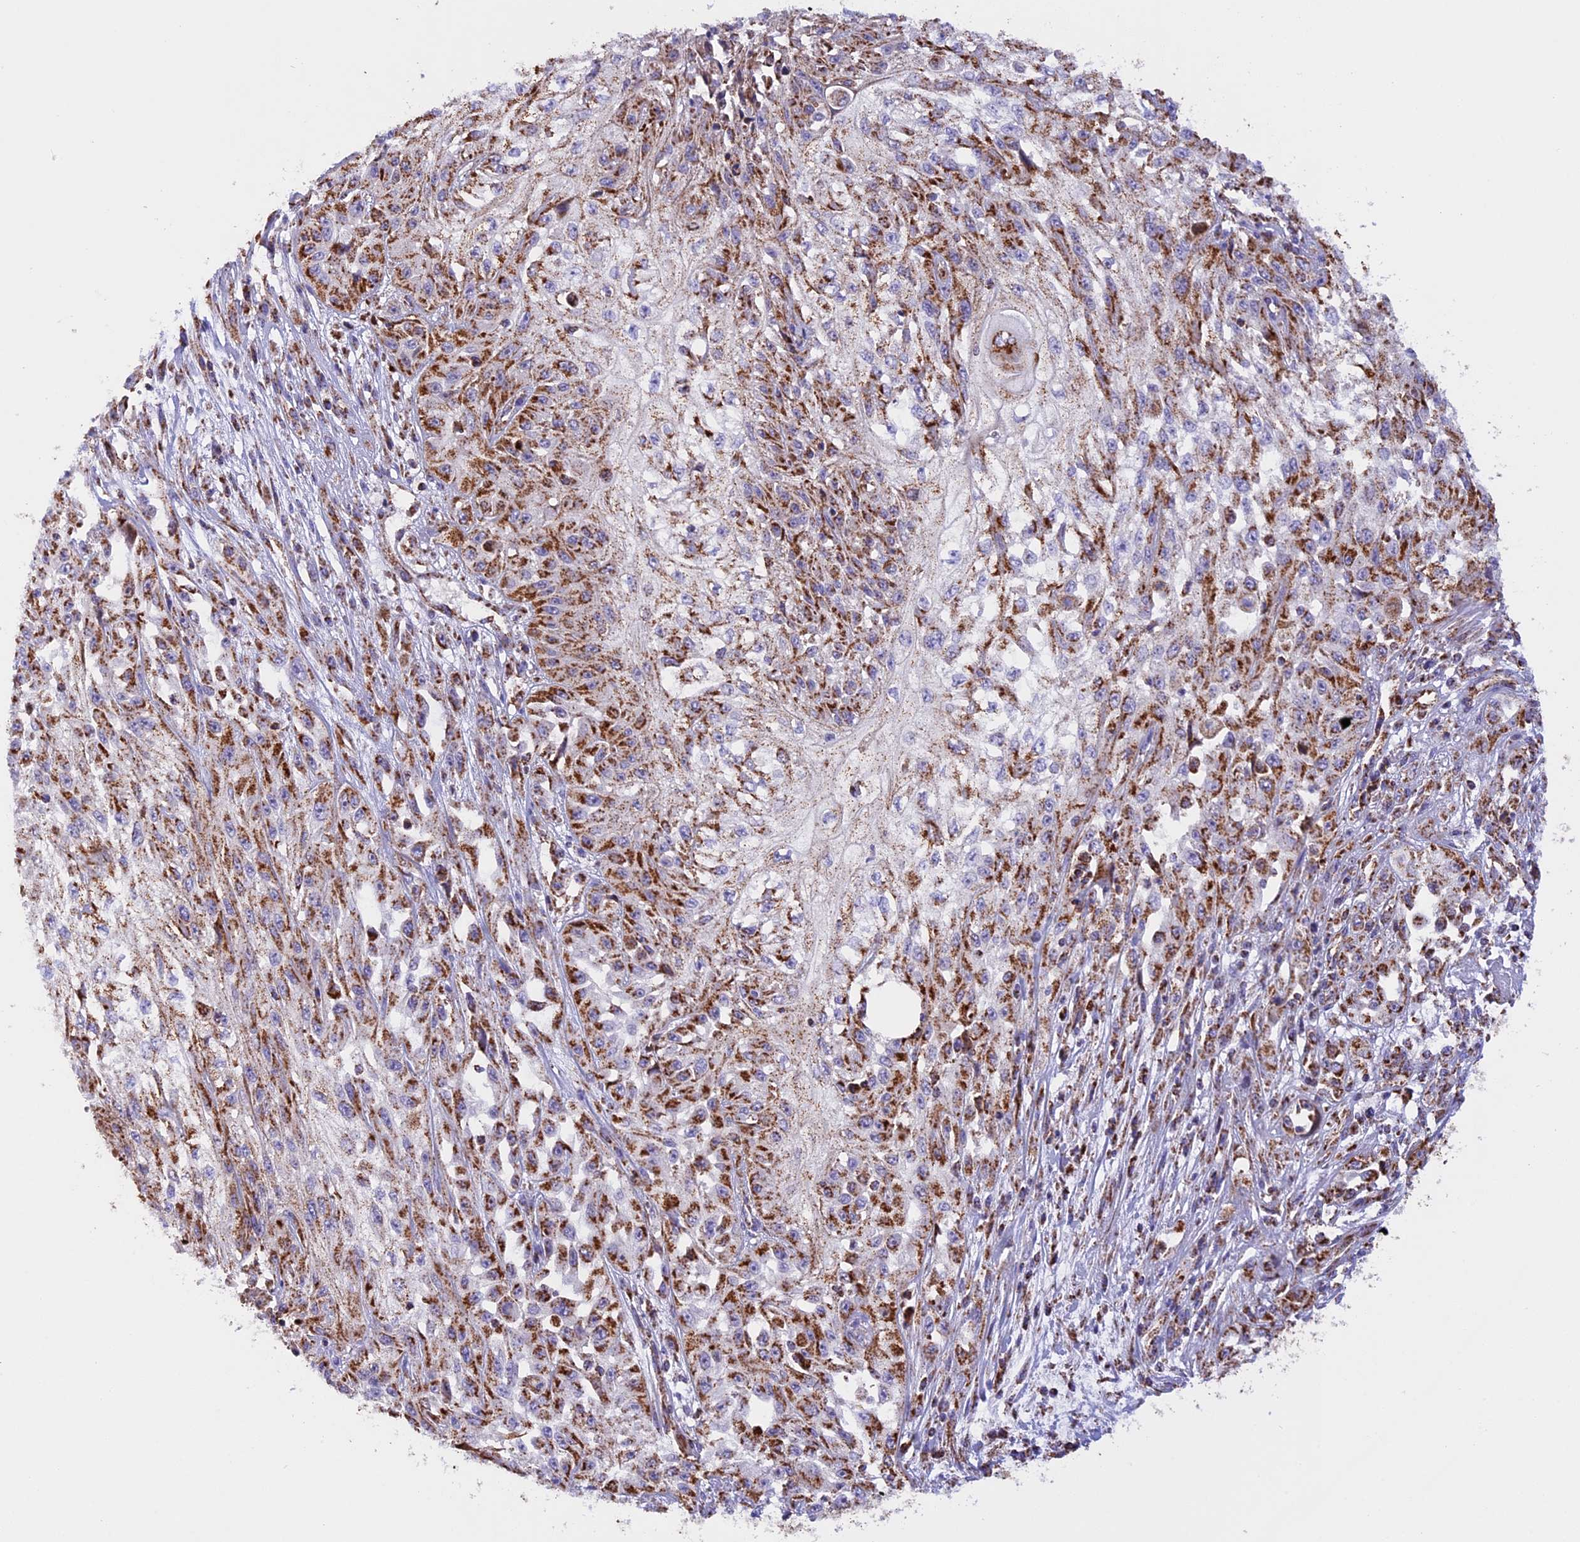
{"staining": {"intensity": "strong", "quantity": ">75%", "location": "cytoplasmic/membranous"}, "tissue": "skin cancer", "cell_type": "Tumor cells", "image_type": "cancer", "snomed": [{"axis": "morphology", "description": "Squamous cell carcinoma, NOS"}, {"axis": "morphology", "description": "Squamous cell carcinoma, metastatic, NOS"}, {"axis": "topography", "description": "Skin"}, {"axis": "topography", "description": "Lymph node"}], "caption": "A histopathology image of human skin squamous cell carcinoma stained for a protein exhibits strong cytoplasmic/membranous brown staining in tumor cells. (IHC, brightfield microscopy, high magnification).", "gene": "UQCRB", "patient": {"sex": "male", "age": 75}}